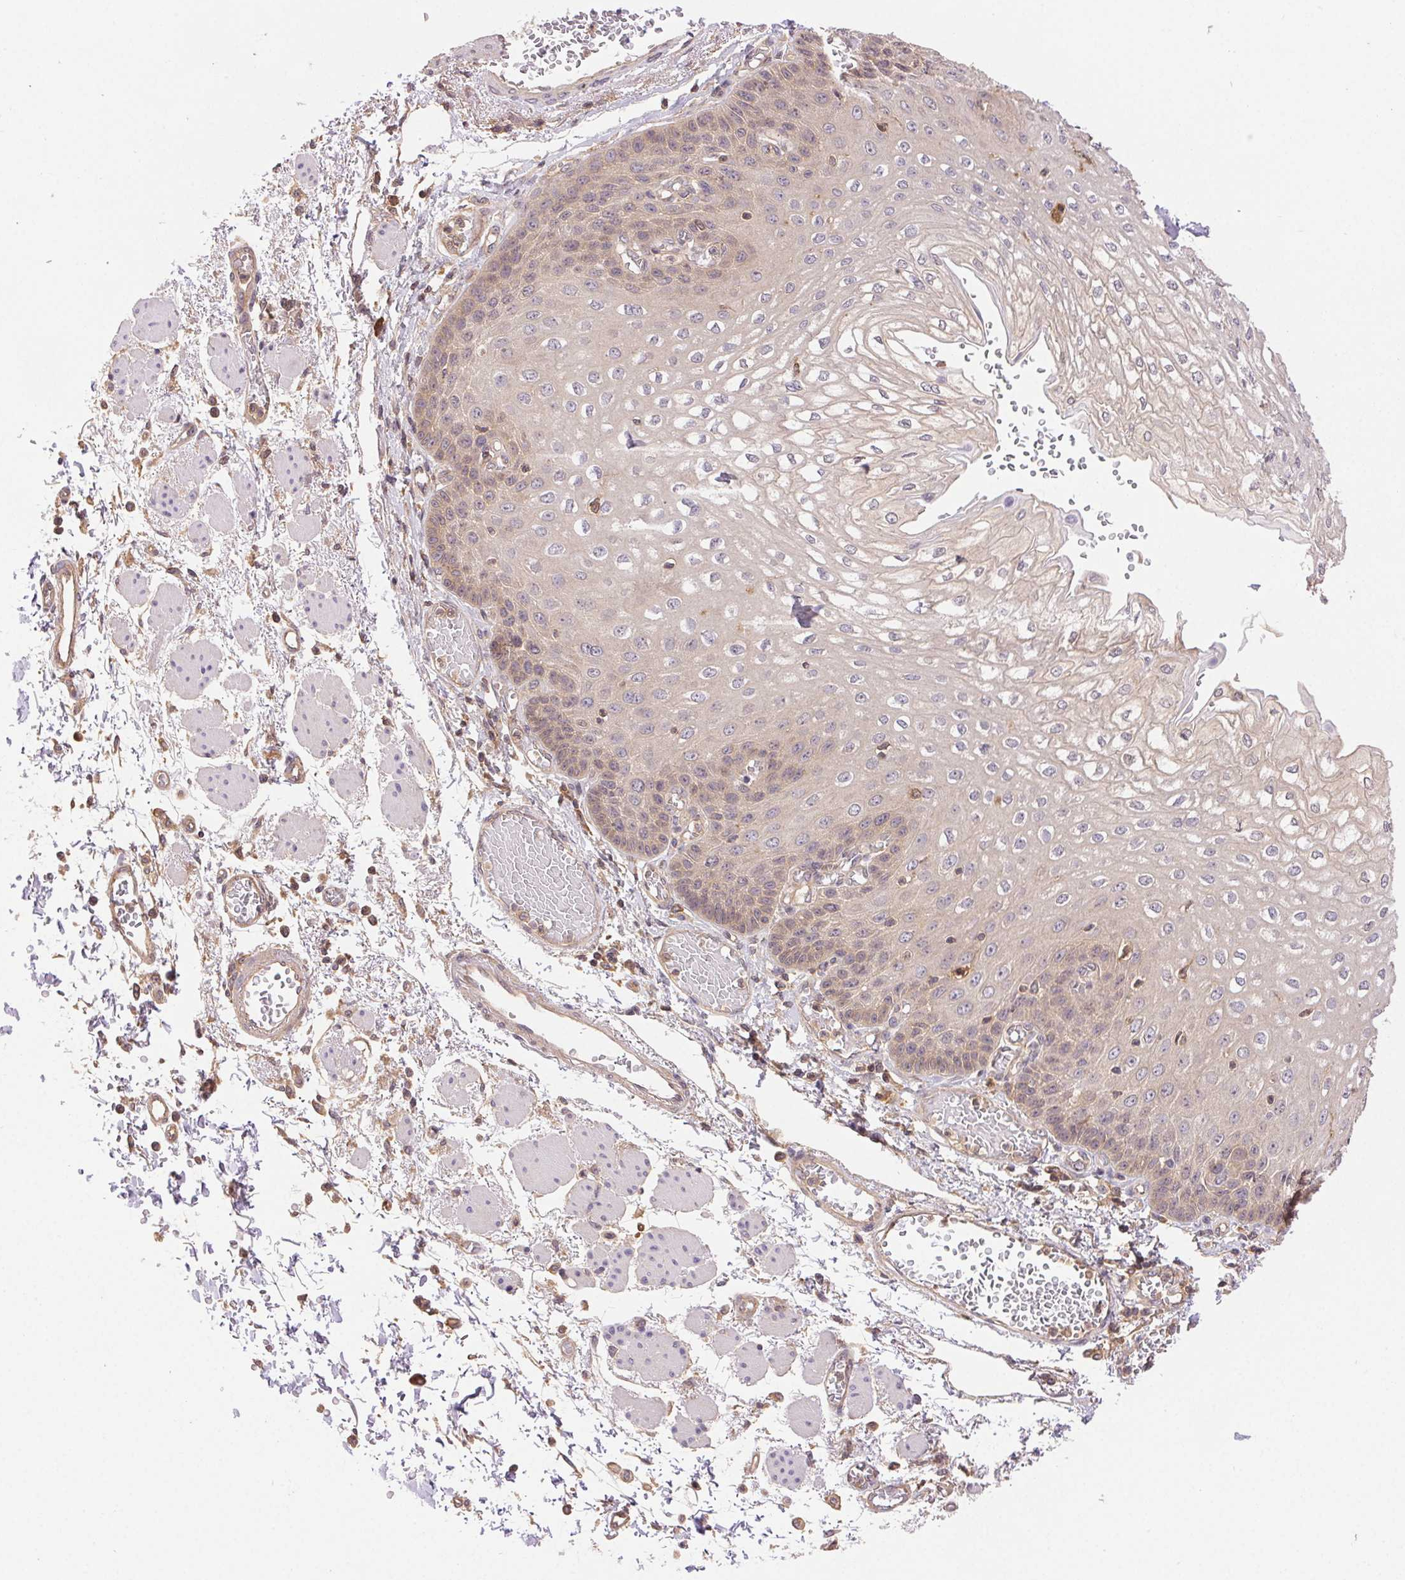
{"staining": {"intensity": "negative", "quantity": "none", "location": "none"}, "tissue": "esophagus", "cell_type": "Squamous epithelial cells", "image_type": "normal", "snomed": [{"axis": "morphology", "description": "Normal tissue, NOS"}, {"axis": "morphology", "description": "Adenocarcinoma, NOS"}, {"axis": "topography", "description": "Esophagus"}], "caption": "High magnification brightfield microscopy of normal esophagus stained with DAB (3,3'-diaminobenzidine) (brown) and counterstained with hematoxylin (blue): squamous epithelial cells show no significant positivity. Nuclei are stained in blue.", "gene": "GDI1", "patient": {"sex": "male", "age": 81}}